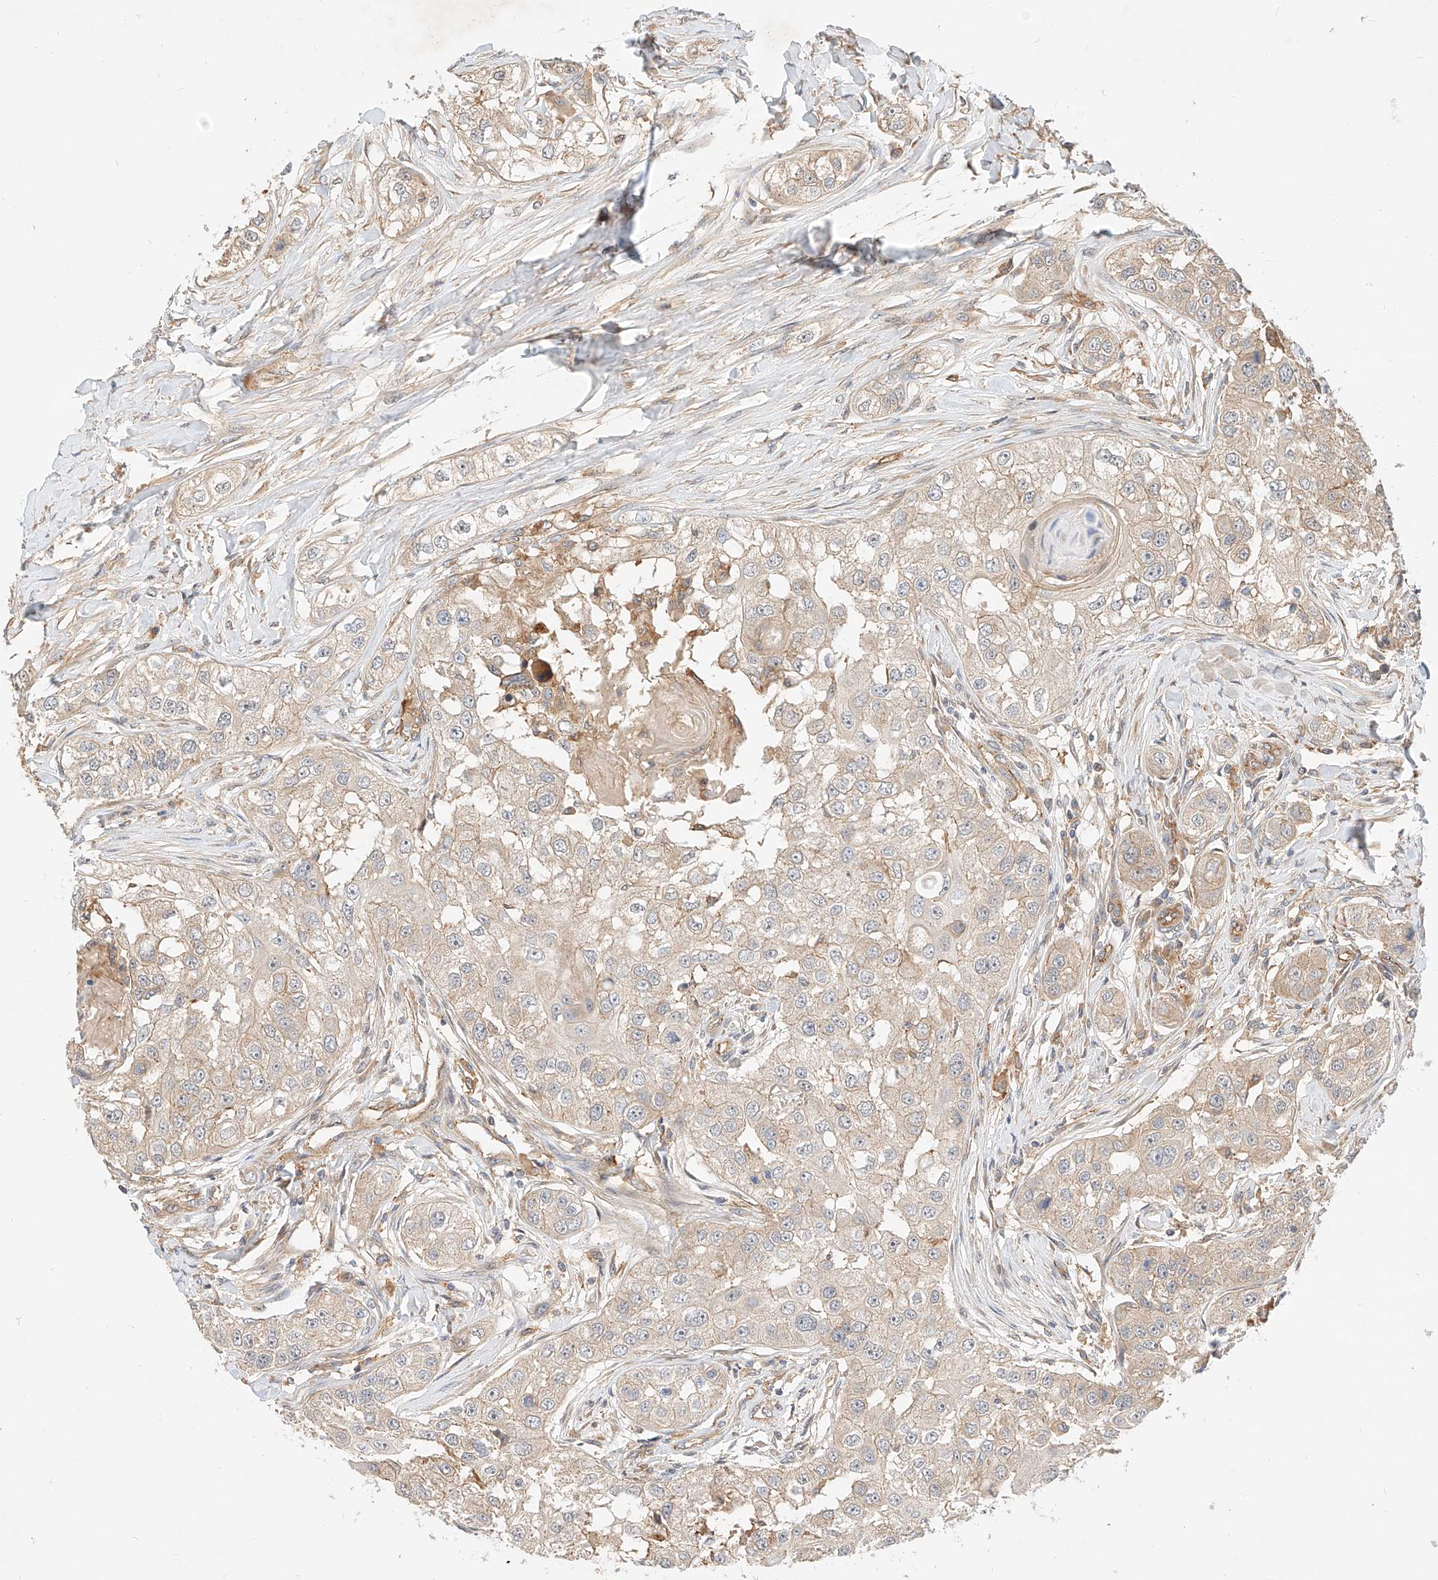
{"staining": {"intensity": "negative", "quantity": "none", "location": "none"}, "tissue": "head and neck cancer", "cell_type": "Tumor cells", "image_type": "cancer", "snomed": [{"axis": "morphology", "description": "Normal tissue, NOS"}, {"axis": "morphology", "description": "Squamous cell carcinoma, NOS"}, {"axis": "topography", "description": "Skeletal muscle"}, {"axis": "topography", "description": "Head-Neck"}], "caption": "This is a histopathology image of IHC staining of head and neck cancer, which shows no positivity in tumor cells.", "gene": "NFAM1", "patient": {"sex": "male", "age": 51}}